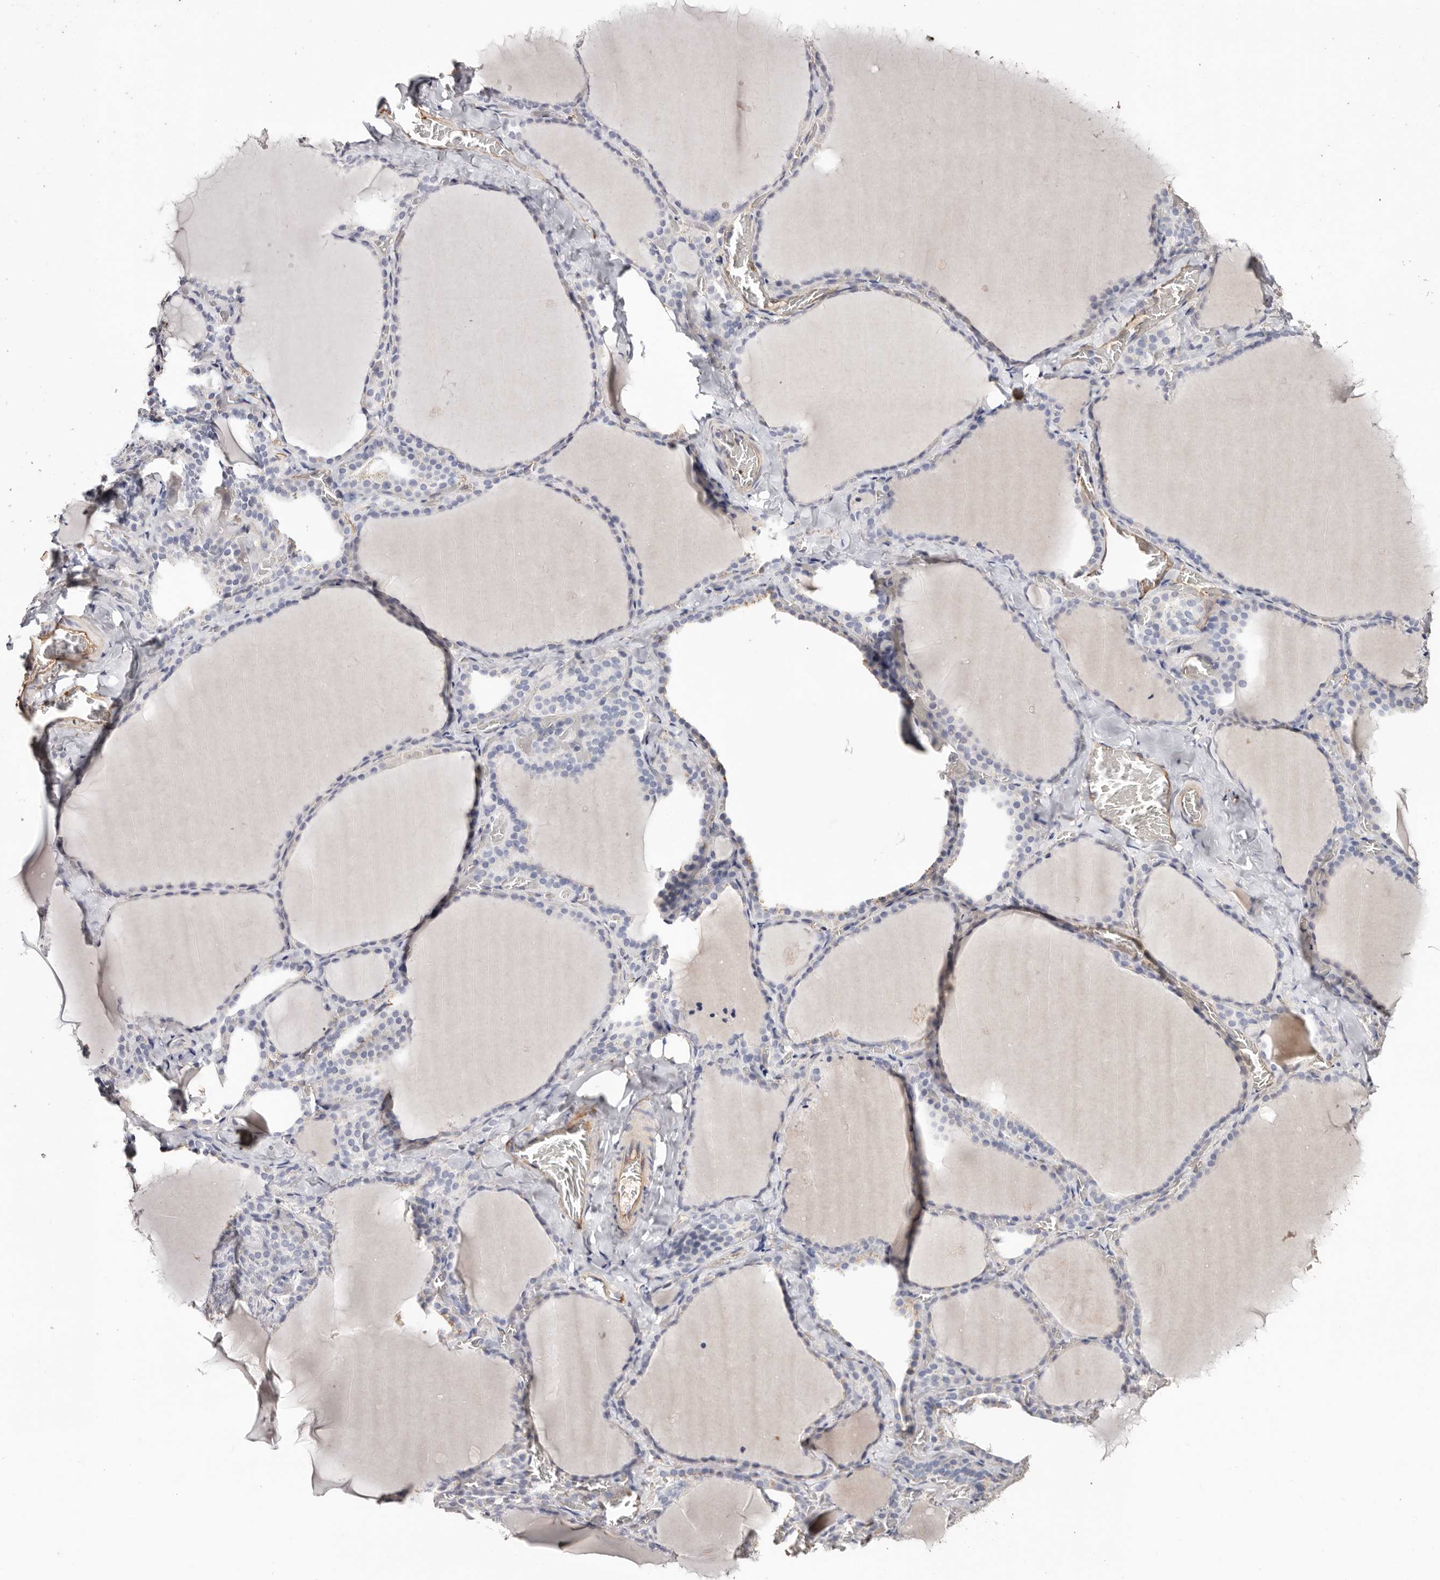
{"staining": {"intensity": "negative", "quantity": "none", "location": "none"}, "tissue": "thyroid gland", "cell_type": "Glandular cells", "image_type": "normal", "snomed": [{"axis": "morphology", "description": "Normal tissue, NOS"}, {"axis": "topography", "description": "Thyroid gland"}], "caption": "Glandular cells are negative for brown protein staining in benign thyroid gland. (DAB immunohistochemistry (IHC) with hematoxylin counter stain).", "gene": "TGM2", "patient": {"sex": "female", "age": 22}}